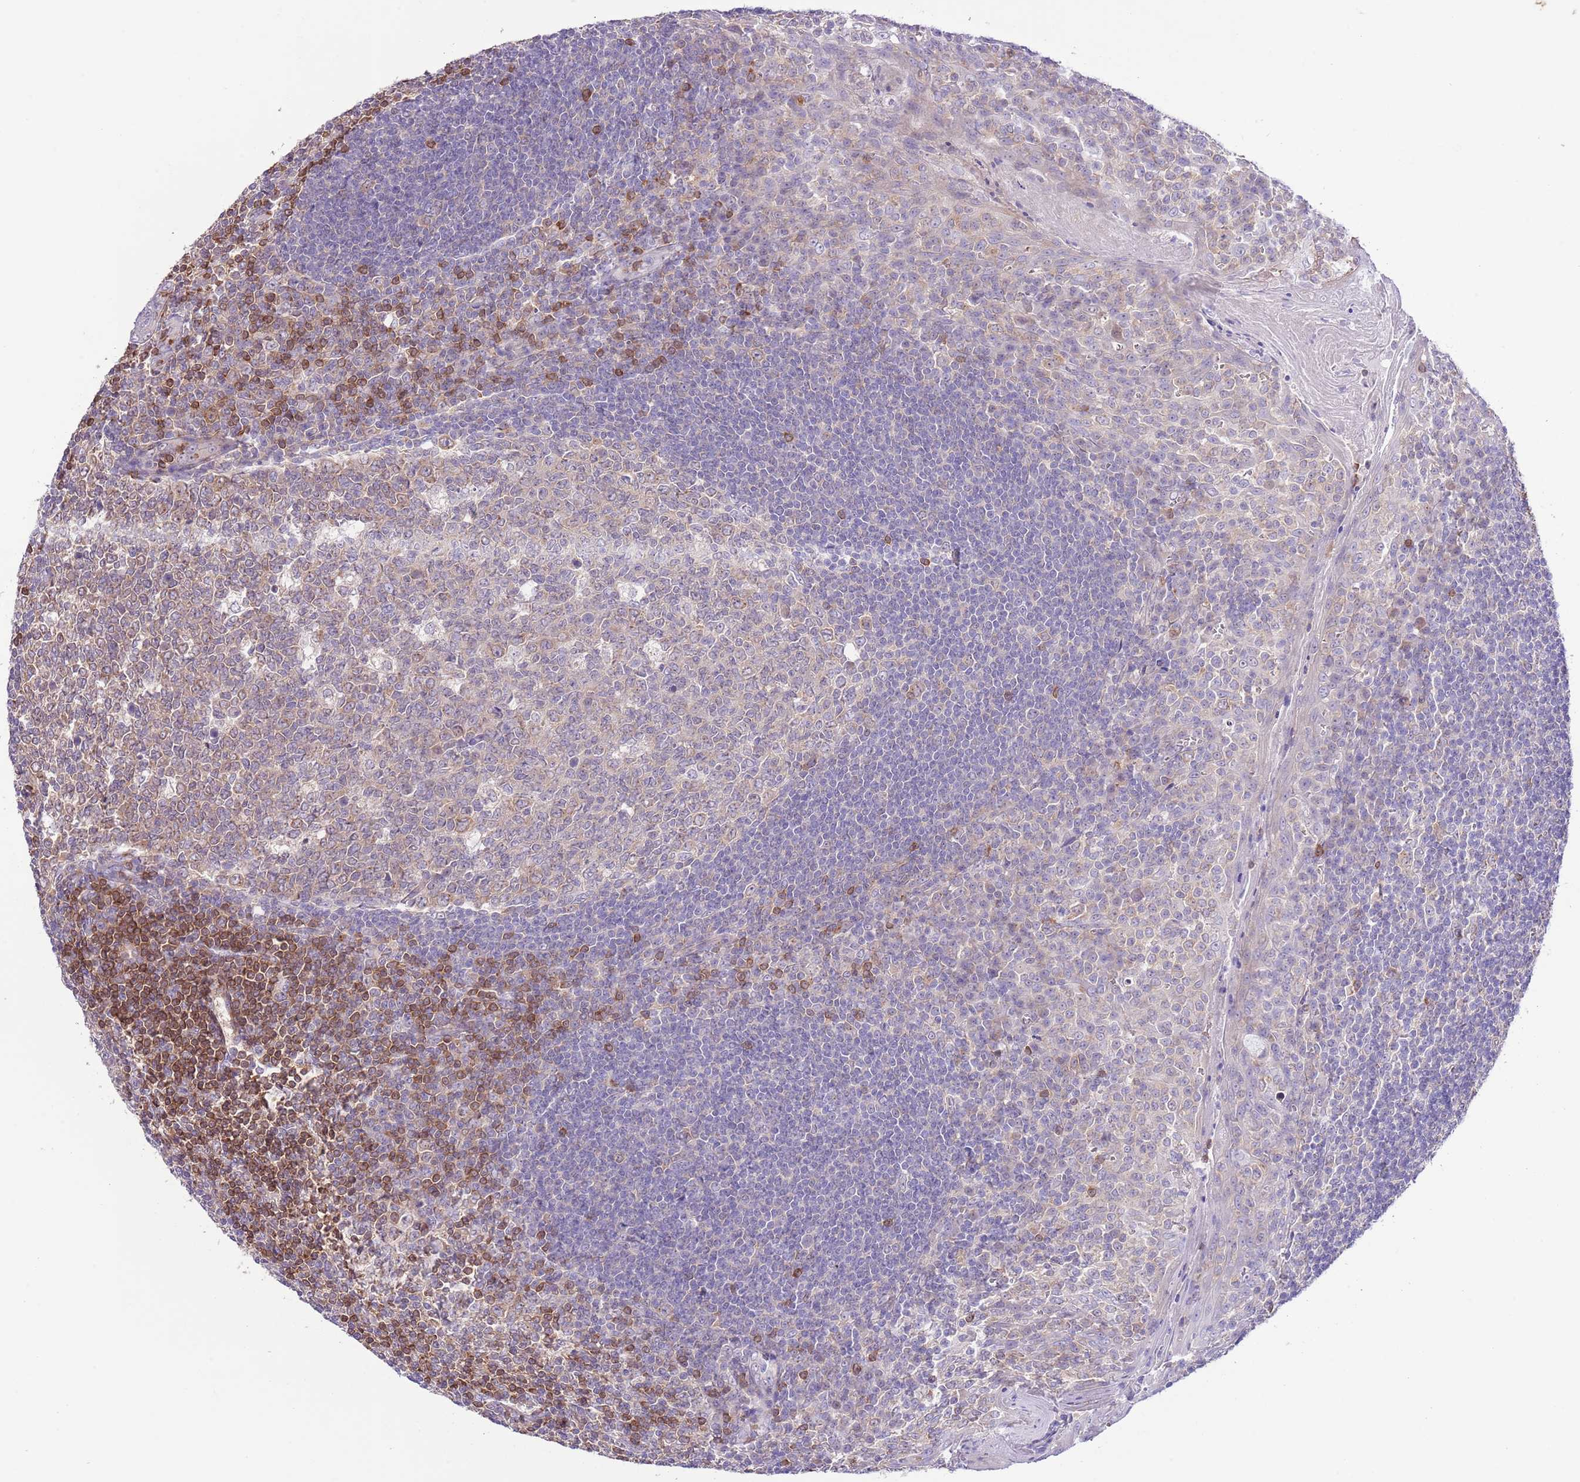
{"staining": {"intensity": "weak", "quantity": "25%-75%", "location": "cytoplasmic/membranous"}, "tissue": "tonsil", "cell_type": "Germinal center cells", "image_type": "normal", "snomed": [{"axis": "morphology", "description": "Normal tissue, NOS"}, {"axis": "topography", "description": "Tonsil"}], "caption": "DAB immunohistochemical staining of normal human tonsil displays weak cytoplasmic/membranous protein expression in about 25%-75% of germinal center cells. The staining was performed using DAB, with brown indicating positive protein expression. Nuclei are stained blue with hematoxylin.", "gene": "PRR32", "patient": {"sex": "male", "age": 27}}